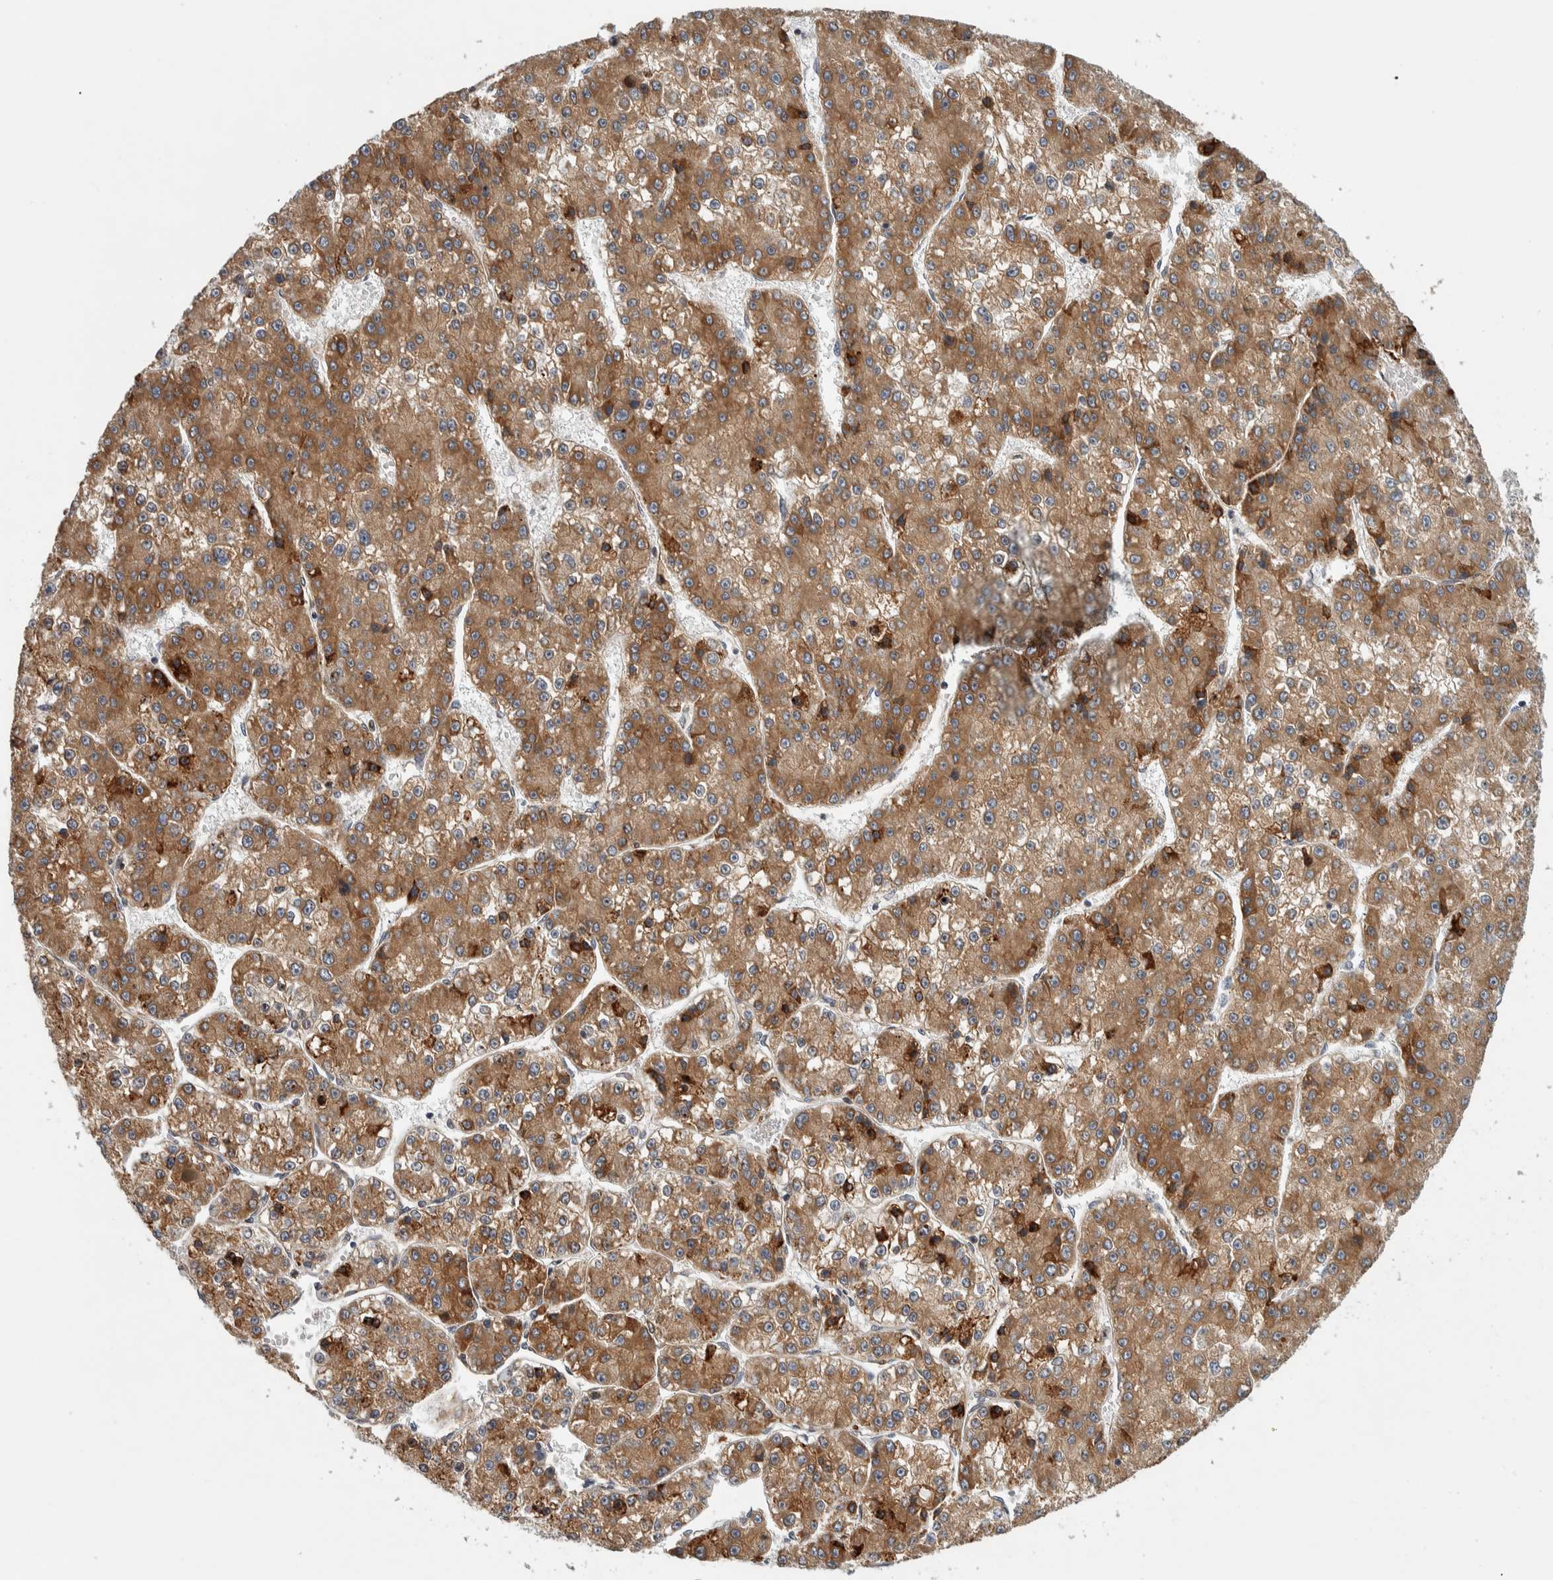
{"staining": {"intensity": "moderate", "quantity": ">75%", "location": "cytoplasmic/membranous"}, "tissue": "liver cancer", "cell_type": "Tumor cells", "image_type": "cancer", "snomed": [{"axis": "morphology", "description": "Carcinoma, Hepatocellular, NOS"}, {"axis": "topography", "description": "Liver"}], "caption": "Tumor cells reveal medium levels of moderate cytoplasmic/membranous expression in about >75% of cells in human liver cancer. Using DAB (3,3'-diaminobenzidine) (brown) and hematoxylin (blue) stains, captured at high magnification using brightfield microscopy.", "gene": "ADPRM", "patient": {"sex": "female", "age": 73}}